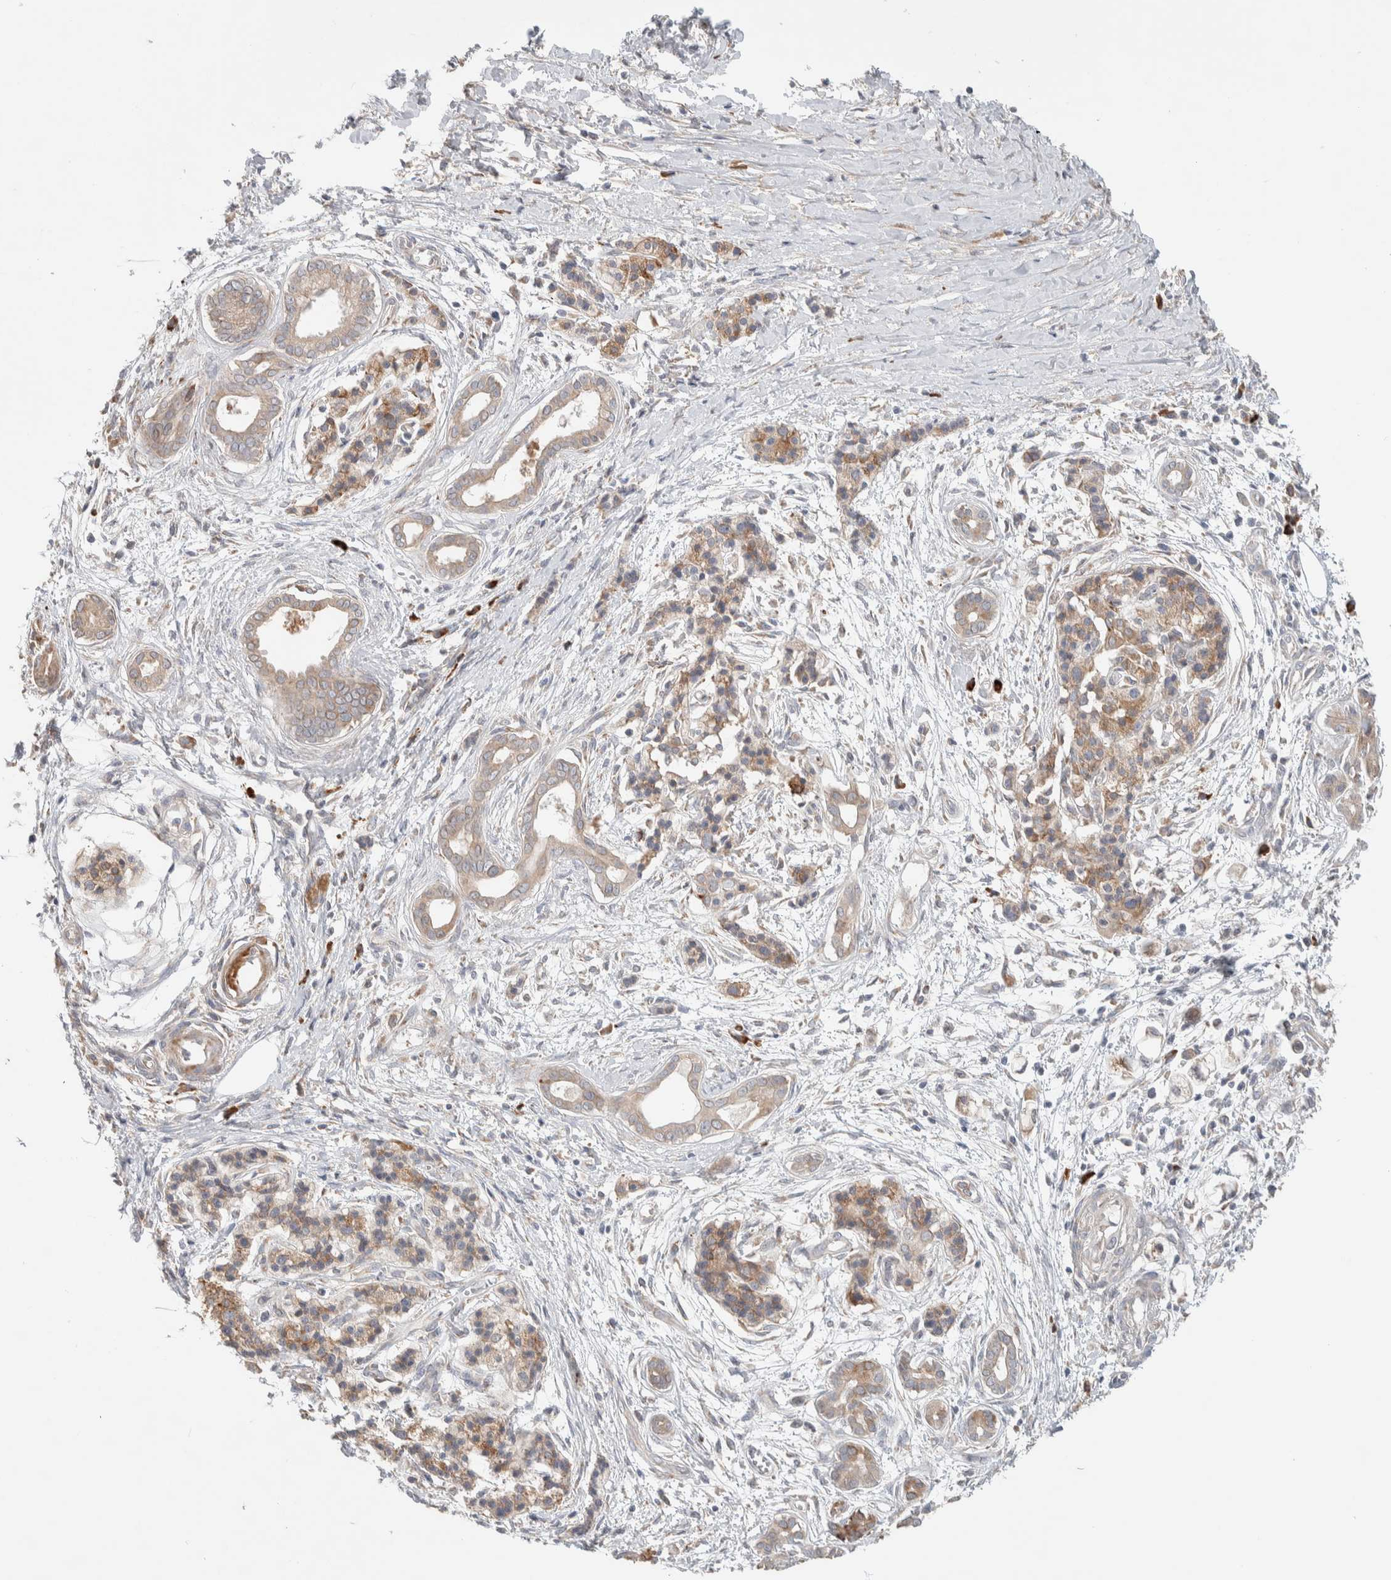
{"staining": {"intensity": "weak", "quantity": ">75%", "location": "cytoplasmic/membranous"}, "tissue": "pancreatic cancer", "cell_type": "Tumor cells", "image_type": "cancer", "snomed": [{"axis": "morphology", "description": "Adenocarcinoma, NOS"}, {"axis": "topography", "description": "Pancreas"}], "caption": "About >75% of tumor cells in human pancreatic adenocarcinoma demonstrate weak cytoplasmic/membranous protein expression as visualized by brown immunohistochemical staining.", "gene": "ADCY8", "patient": {"sex": "male", "age": 59}}